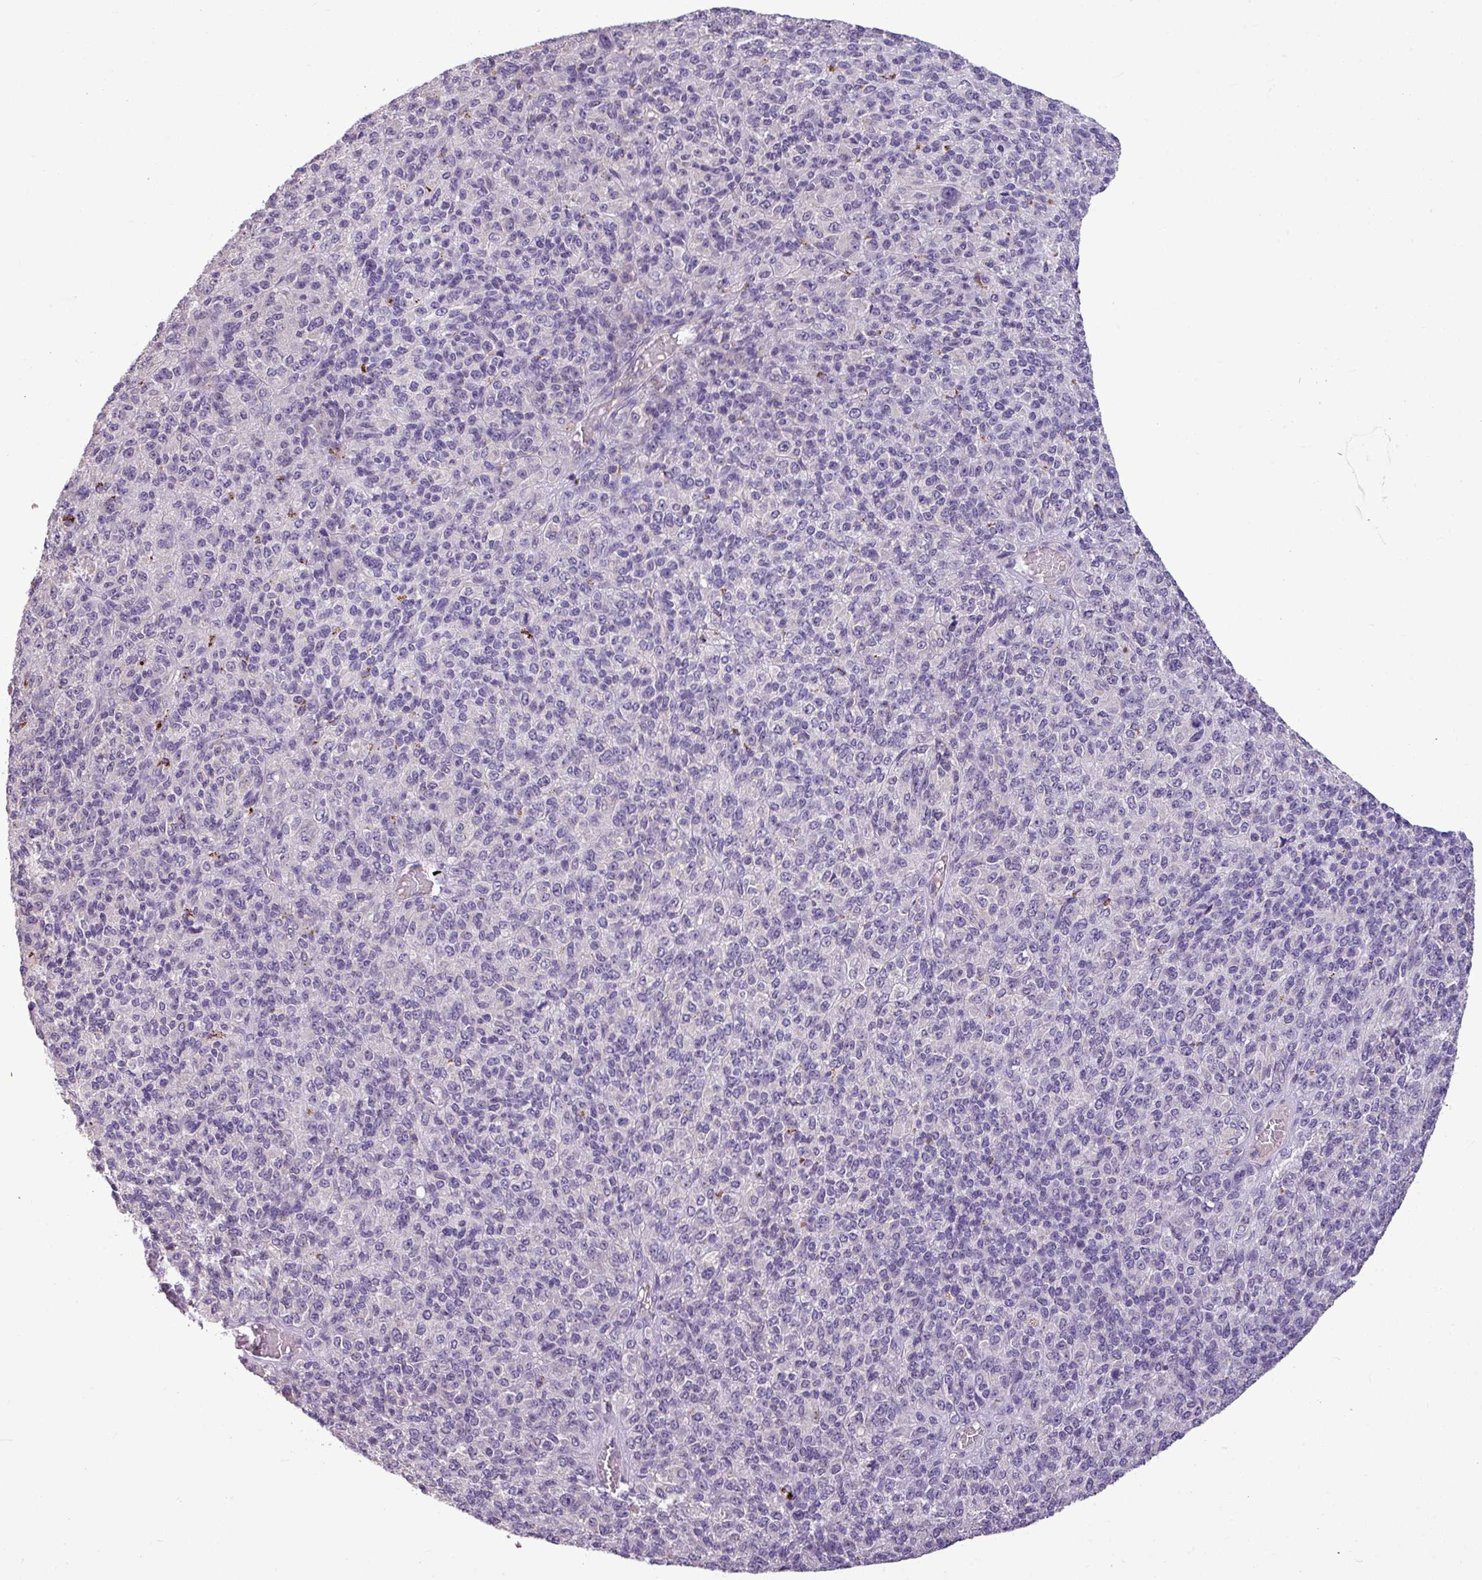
{"staining": {"intensity": "negative", "quantity": "none", "location": "none"}, "tissue": "melanoma", "cell_type": "Tumor cells", "image_type": "cancer", "snomed": [{"axis": "morphology", "description": "Malignant melanoma, Metastatic site"}, {"axis": "topography", "description": "Brain"}], "caption": "This is an immunohistochemistry micrograph of human malignant melanoma (metastatic site). There is no staining in tumor cells.", "gene": "IL17A", "patient": {"sex": "female", "age": 56}}